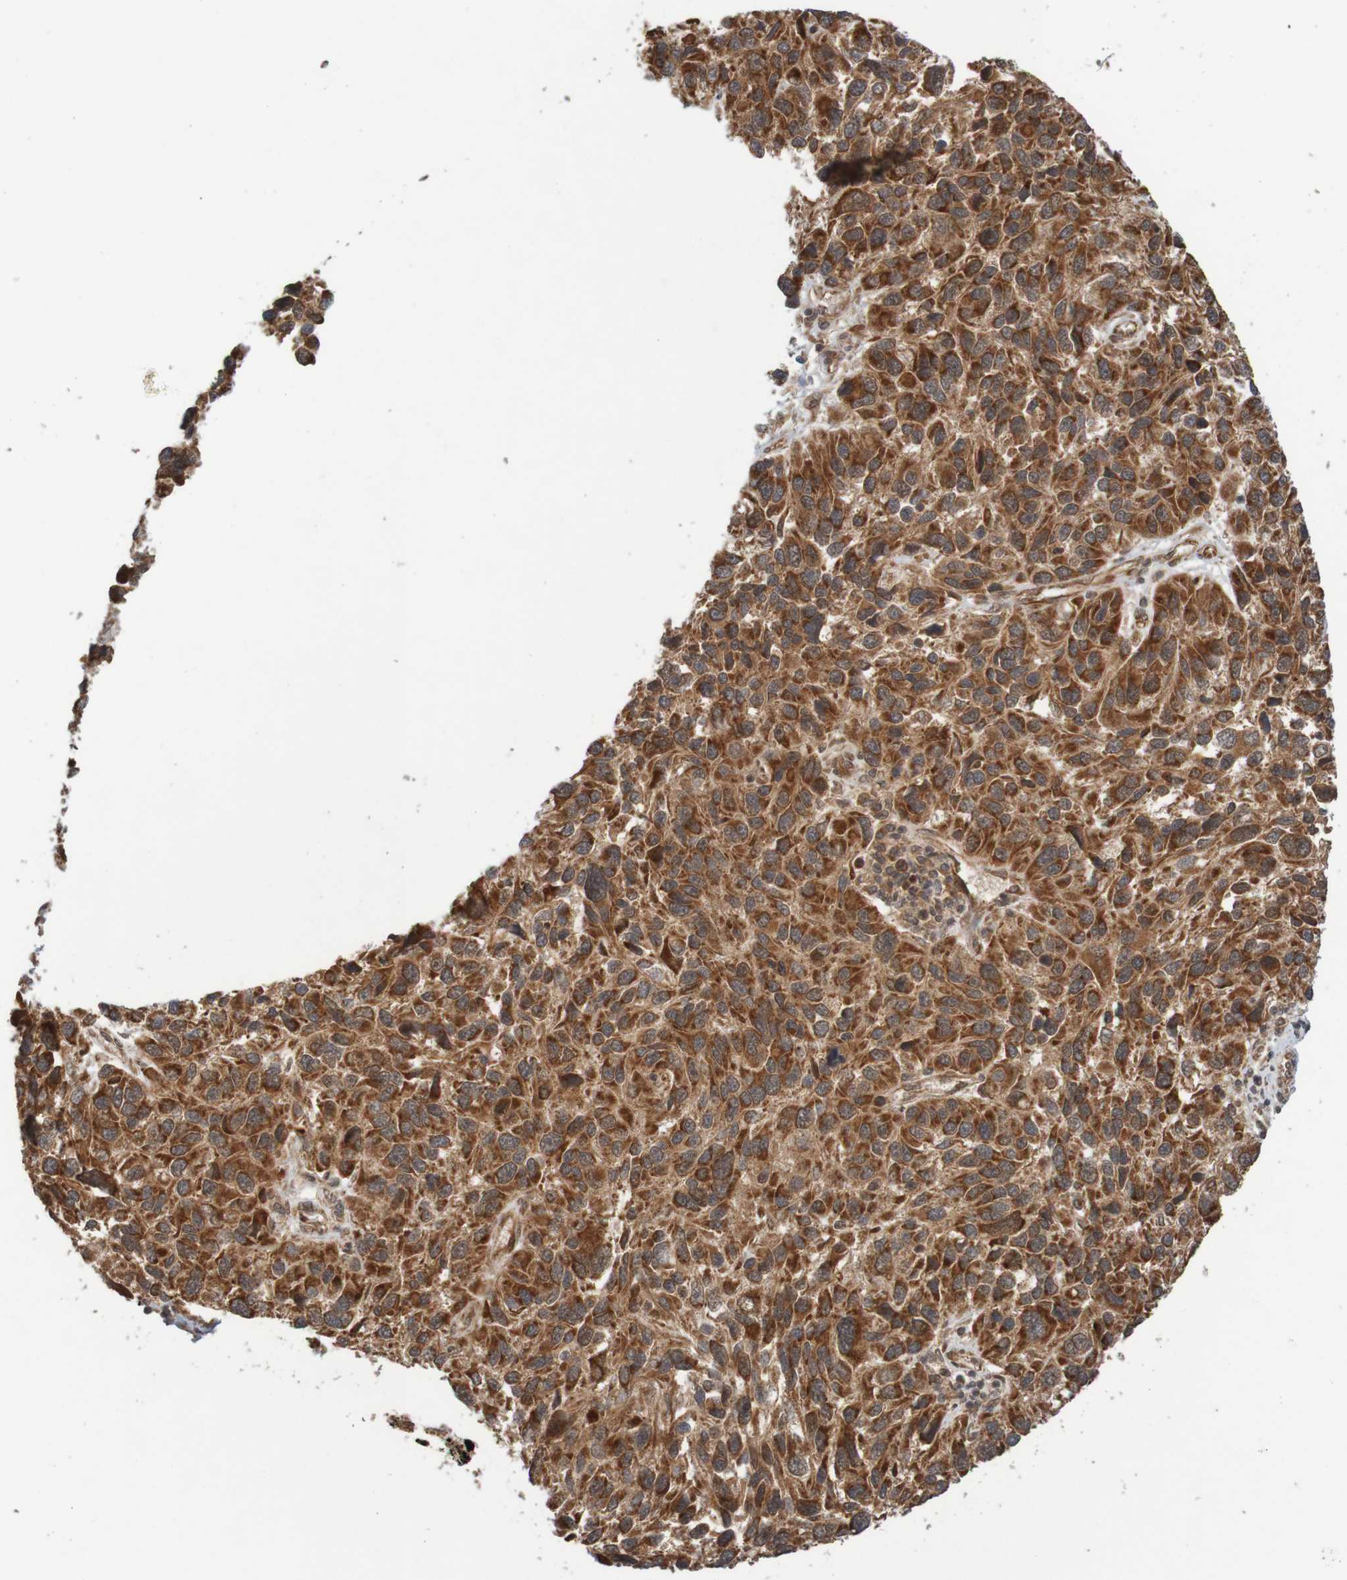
{"staining": {"intensity": "strong", "quantity": ">75%", "location": "cytoplasmic/membranous"}, "tissue": "melanoma", "cell_type": "Tumor cells", "image_type": "cancer", "snomed": [{"axis": "morphology", "description": "Malignant melanoma, NOS"}, {"axis": "topography", "description": "Skin"}], "caption": "Strong cytoplasmic/membranous expression is present in approximately >75% of tumor cells in malignant melanoma.", "gene": "MRPL52", "patient": {"sex": "male", "age": 53}}